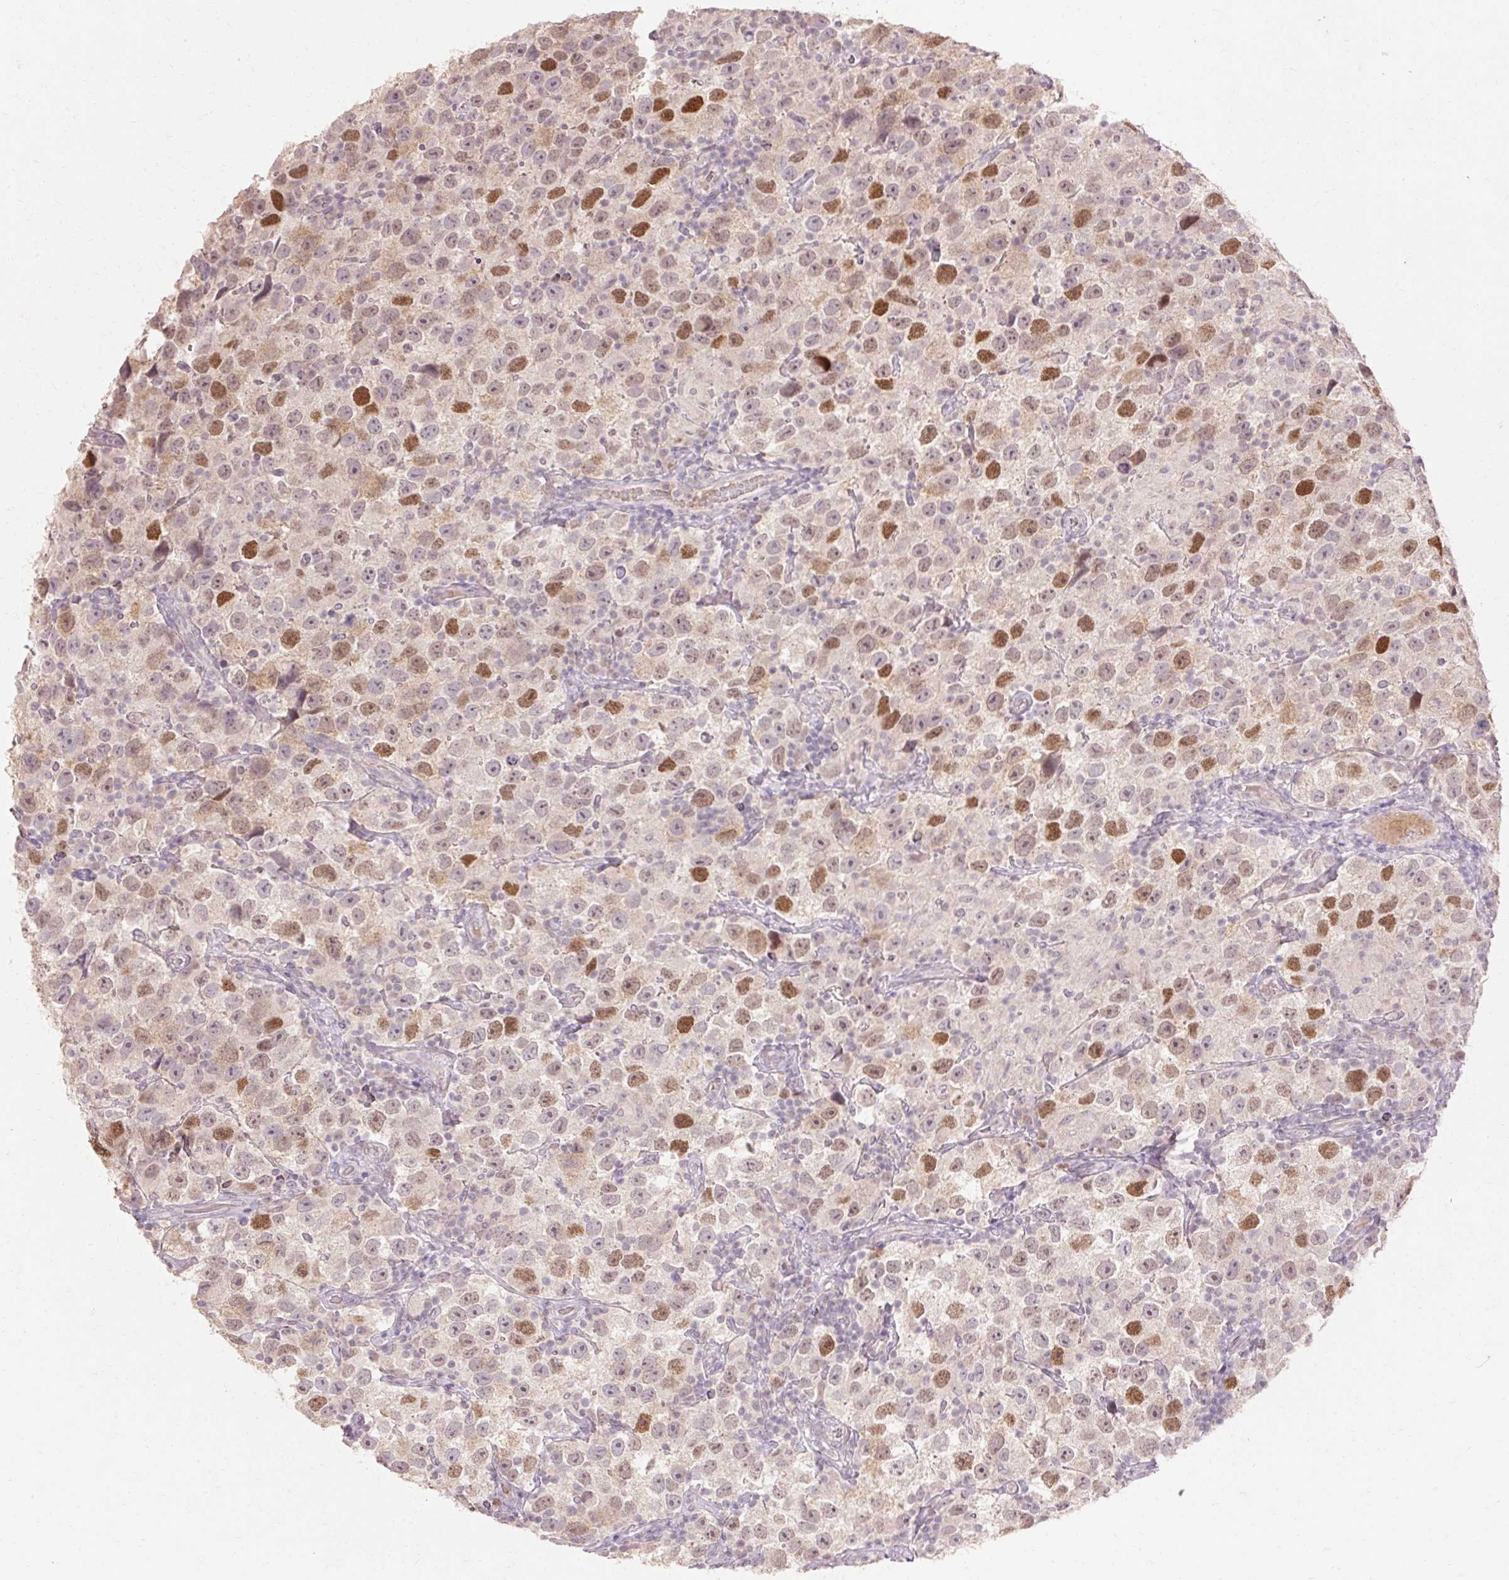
{"staining": {"intensity": "strong", "quantity": "<25%", "location": "nuclear"}, "tissue": "testis cancer", "cell_type": "Tumor cells", "image_type": "cancer", "snomed": [{"axis": "morphology", "description": "Seminoma, NOS"}, {"axis": "topography", "description": "Testis"}], "caption": "Testis cancer (seminoma) stained with a protein marker reveals strong staining in tumor cells.", "gene": "SKP2", "patient": {"sex": "male", "age": 26}}